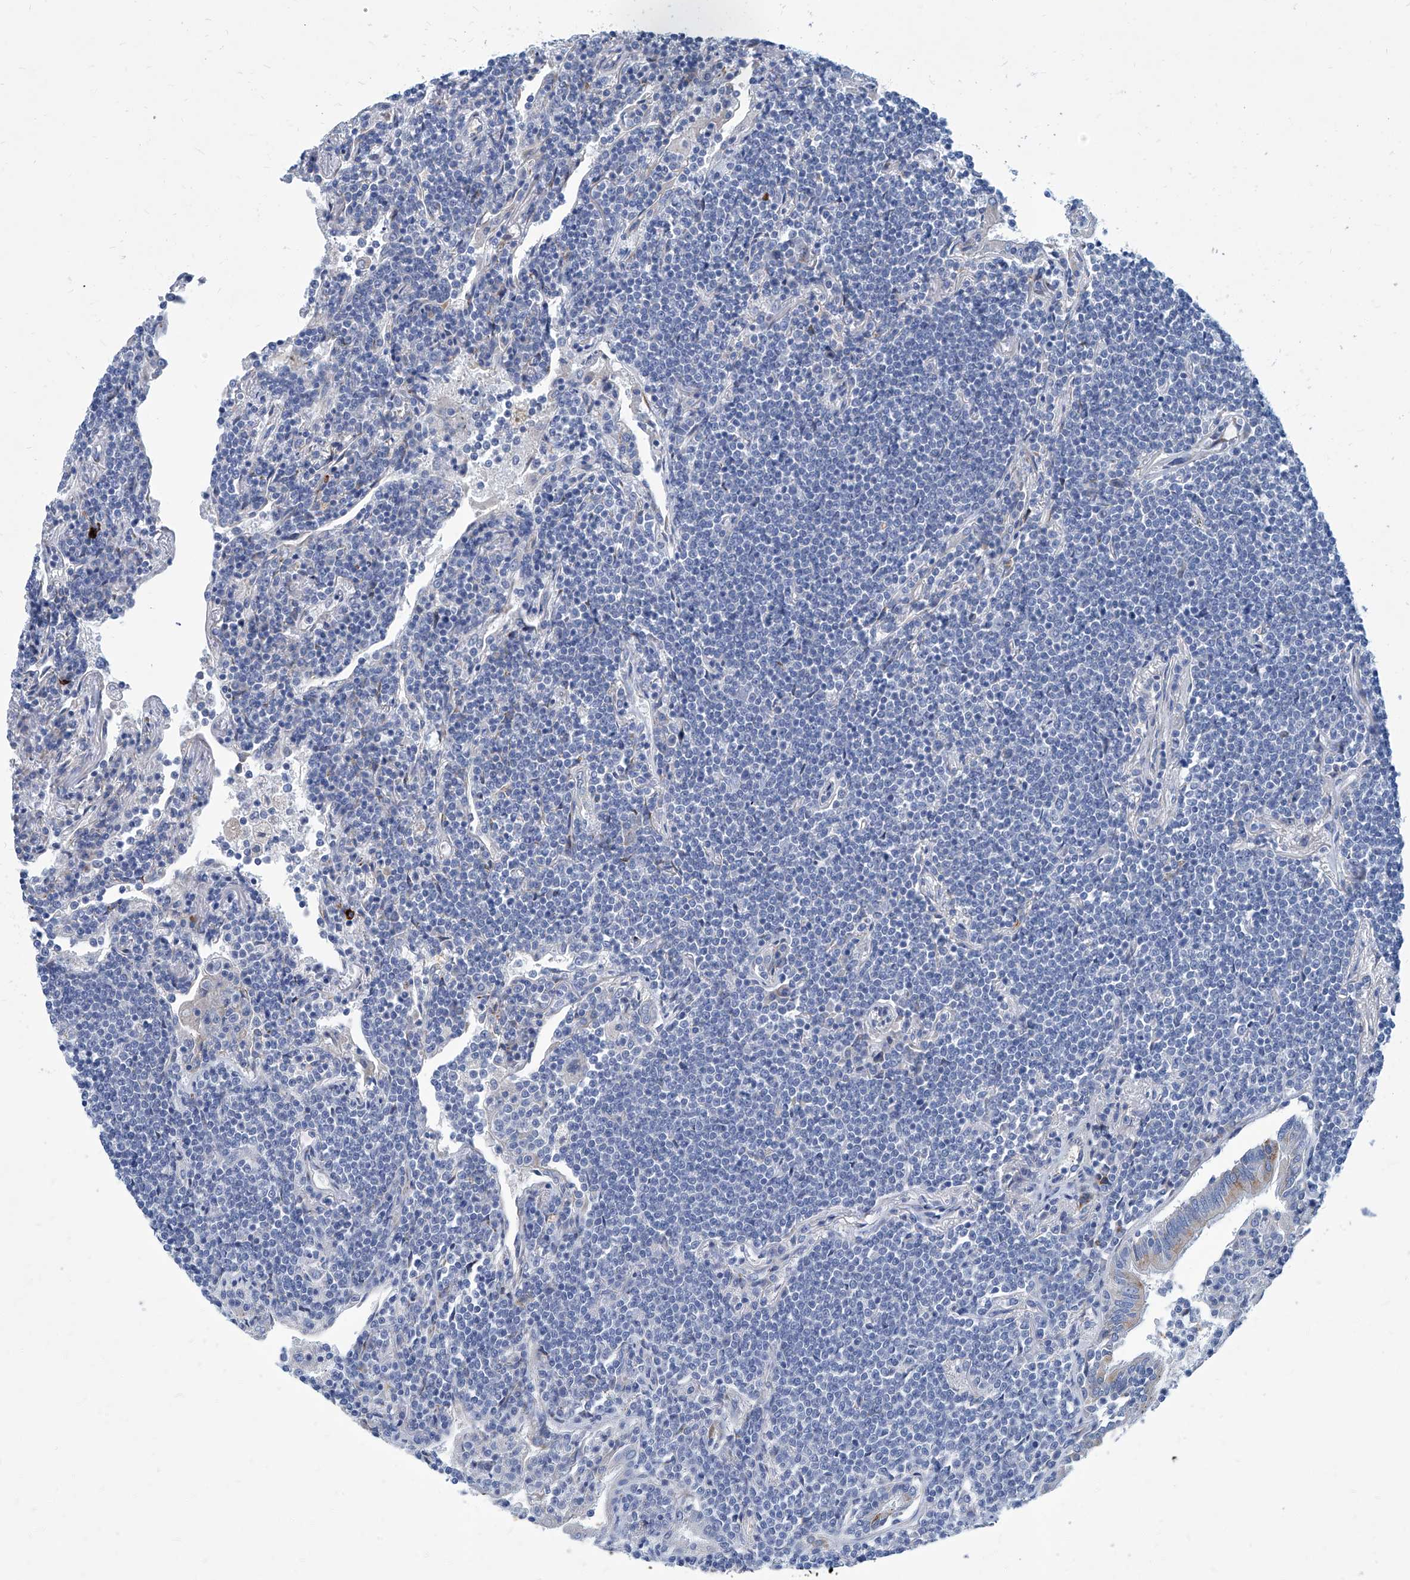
{"staining": {"intensity": "negative", "quantity": "none", "location": "none"}, "tissue": "lymphoma", "cell_type": "Tumor cells", "image_type": "cancer", "snomed": [{"axis": "morphology", "description": "Malignant lymphoma, non-Hodgkin's type, Low grade"}, {"axis": "topography", "description": "Lung"}], "caption": "IHC of human low-grade malignant lymphoma, non-Hodgkin's type demonstrates no staining in tumor cells.", "gene": "FPR2", "patient": {"sex": "female", "age": 71}}